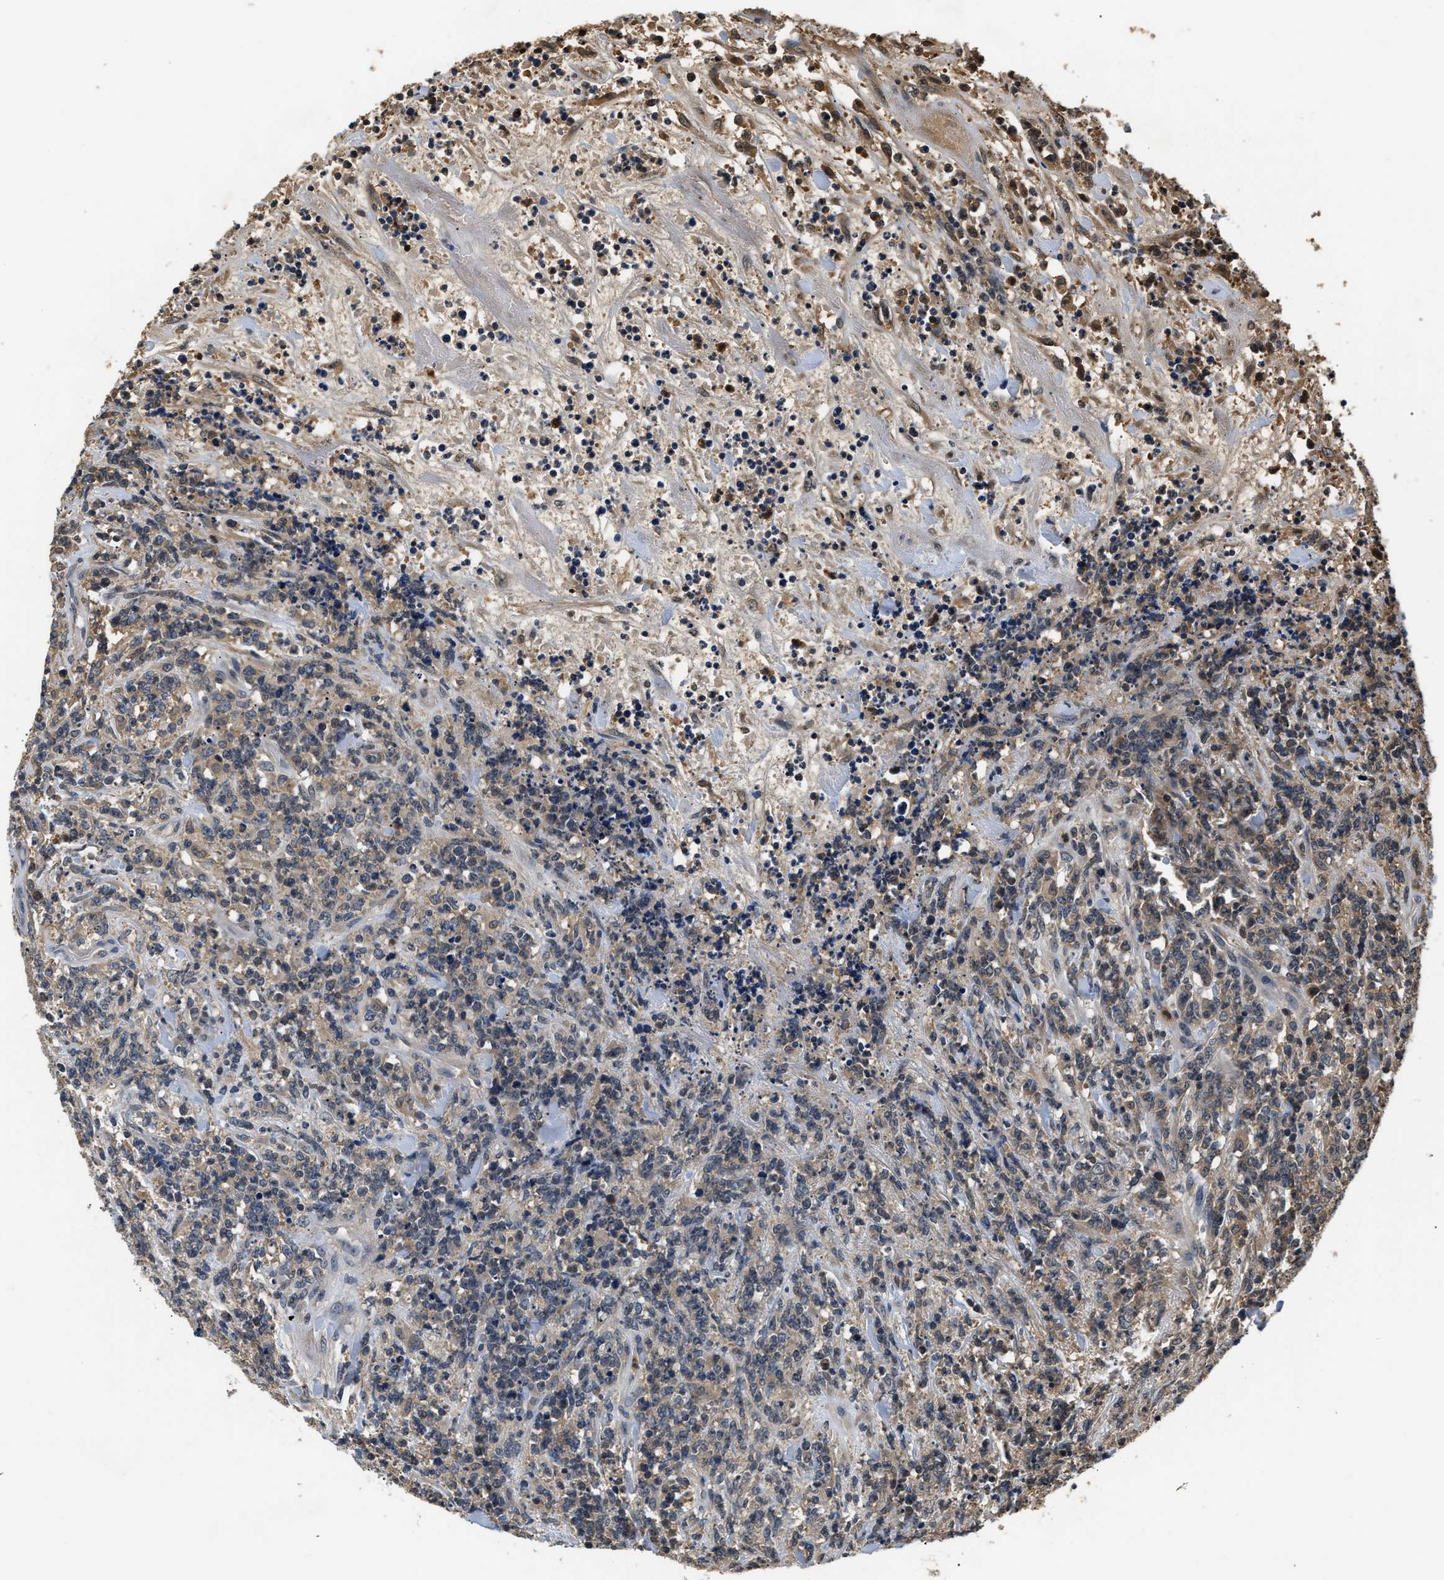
{"staining": {"intensity": "weak", "quantity": "25%-75%", "location": "cytoplasmic/membranous"}, "tissue": "lymphoma", "cell_type": "Tumor cells", "image_type": "cancer", "snomed": [{"axis": "morphology", "description": "Malignant lymphoma, non-Hodgkin's type, High grade"}, {"axis": "topography", "description": "Soft tissue"}], "caption": "Protein expression analysis of lymphoma exhibits weak cytoplasmic/membranous expression in about 25%-75% of tumor cells.", "gene": "GPI", "patient": {"sex": "male", "age": 18}}